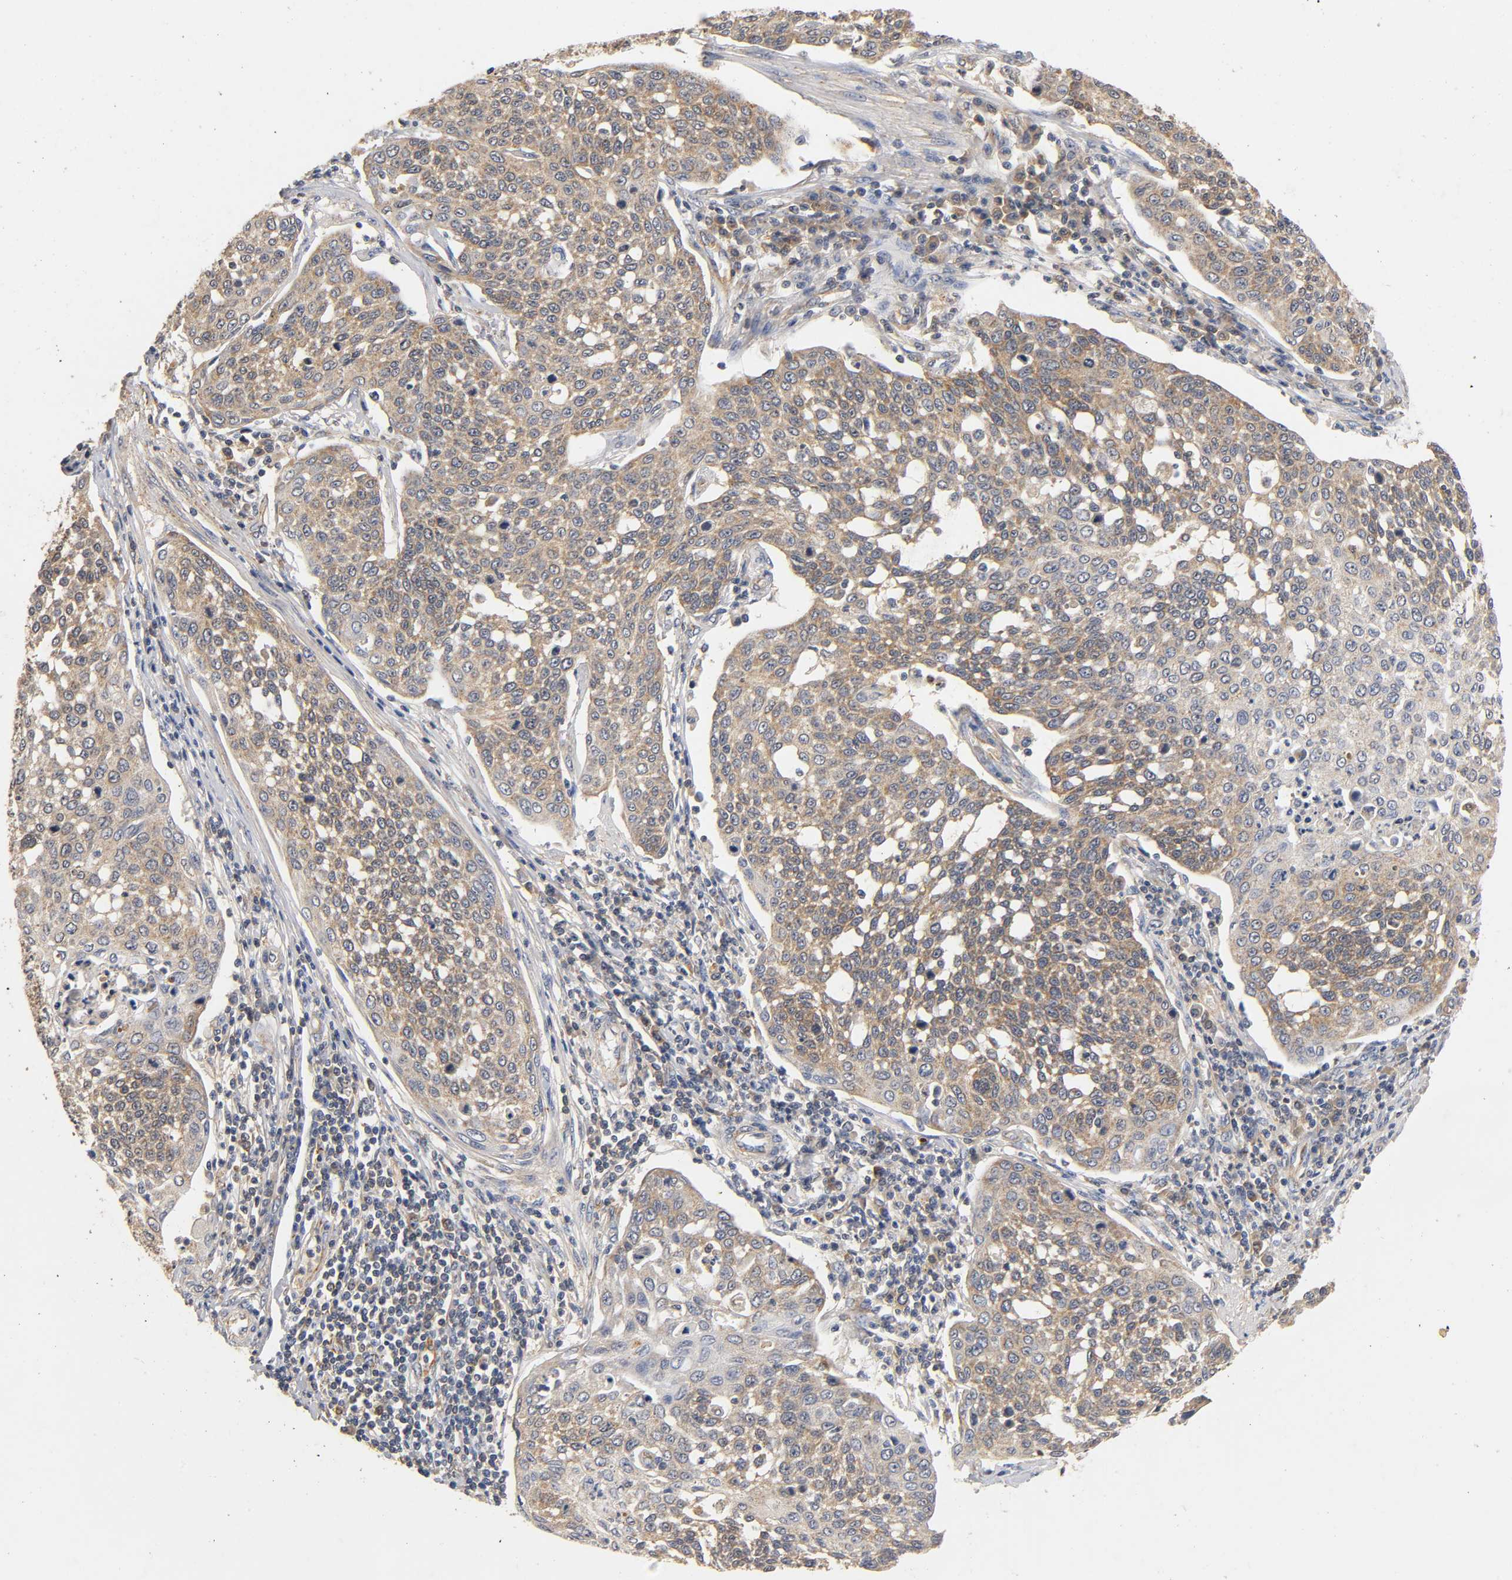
{"staining": {"intensity": "weak", "quantity": ">75%", "location": "cytoplasmic/membranous"}, "tissue": "cervical cancer", "cell_type": "Tumor cells", "image_type": "cancer", "snomed": [{"axis": "morphology", "description": "Squamous cell carcinoma, NOS"}, {"axis": "topography", "description": "Cervix"}], "caption": "A micrograph of squamous cell carcinoma (cervical) stained for a protein displays weak cytoplasmic/membranous brown staining in tumor cells.", "gene": "SCAP", "patient": {"sex": "female", "age": 34}}